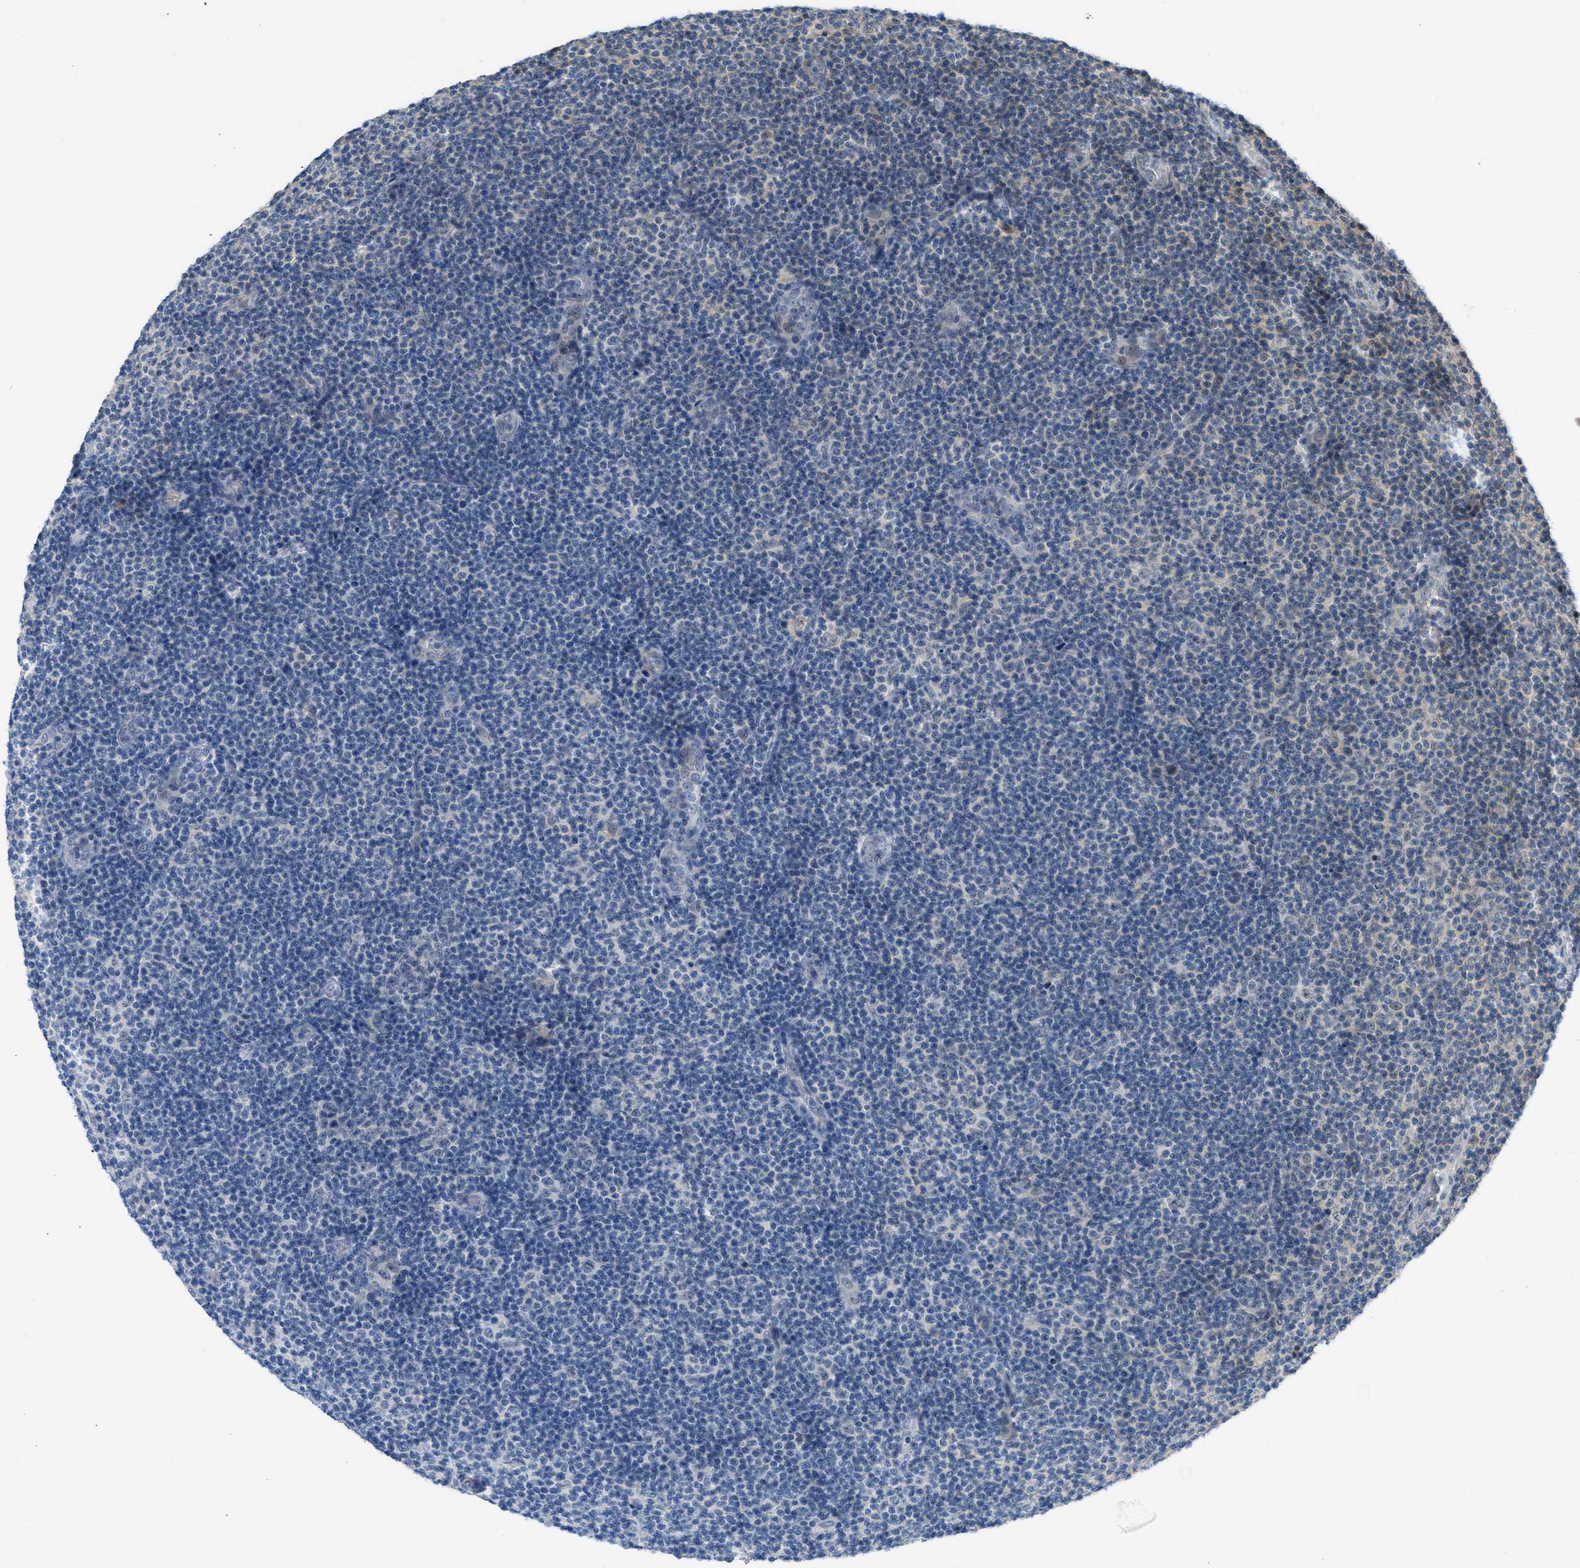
{"staining": {"intensity": "negative", "quantity": "none", "location": "none"}, "tissue": "lymphoma", "cell_type": "Tumor cells", "image_type": "cancer", "snomed": [{"axis": "morphology", "description": "Malignant lymphoma, non-Hodgkin's type, Low grade"}, {"axis": "topography", "description": "Lymph node"}], "caption": "Tumor cells show no significant staining in lymphoma.", "gene": "TTBK2", "patient": {"sex": "male", "age": 83}}